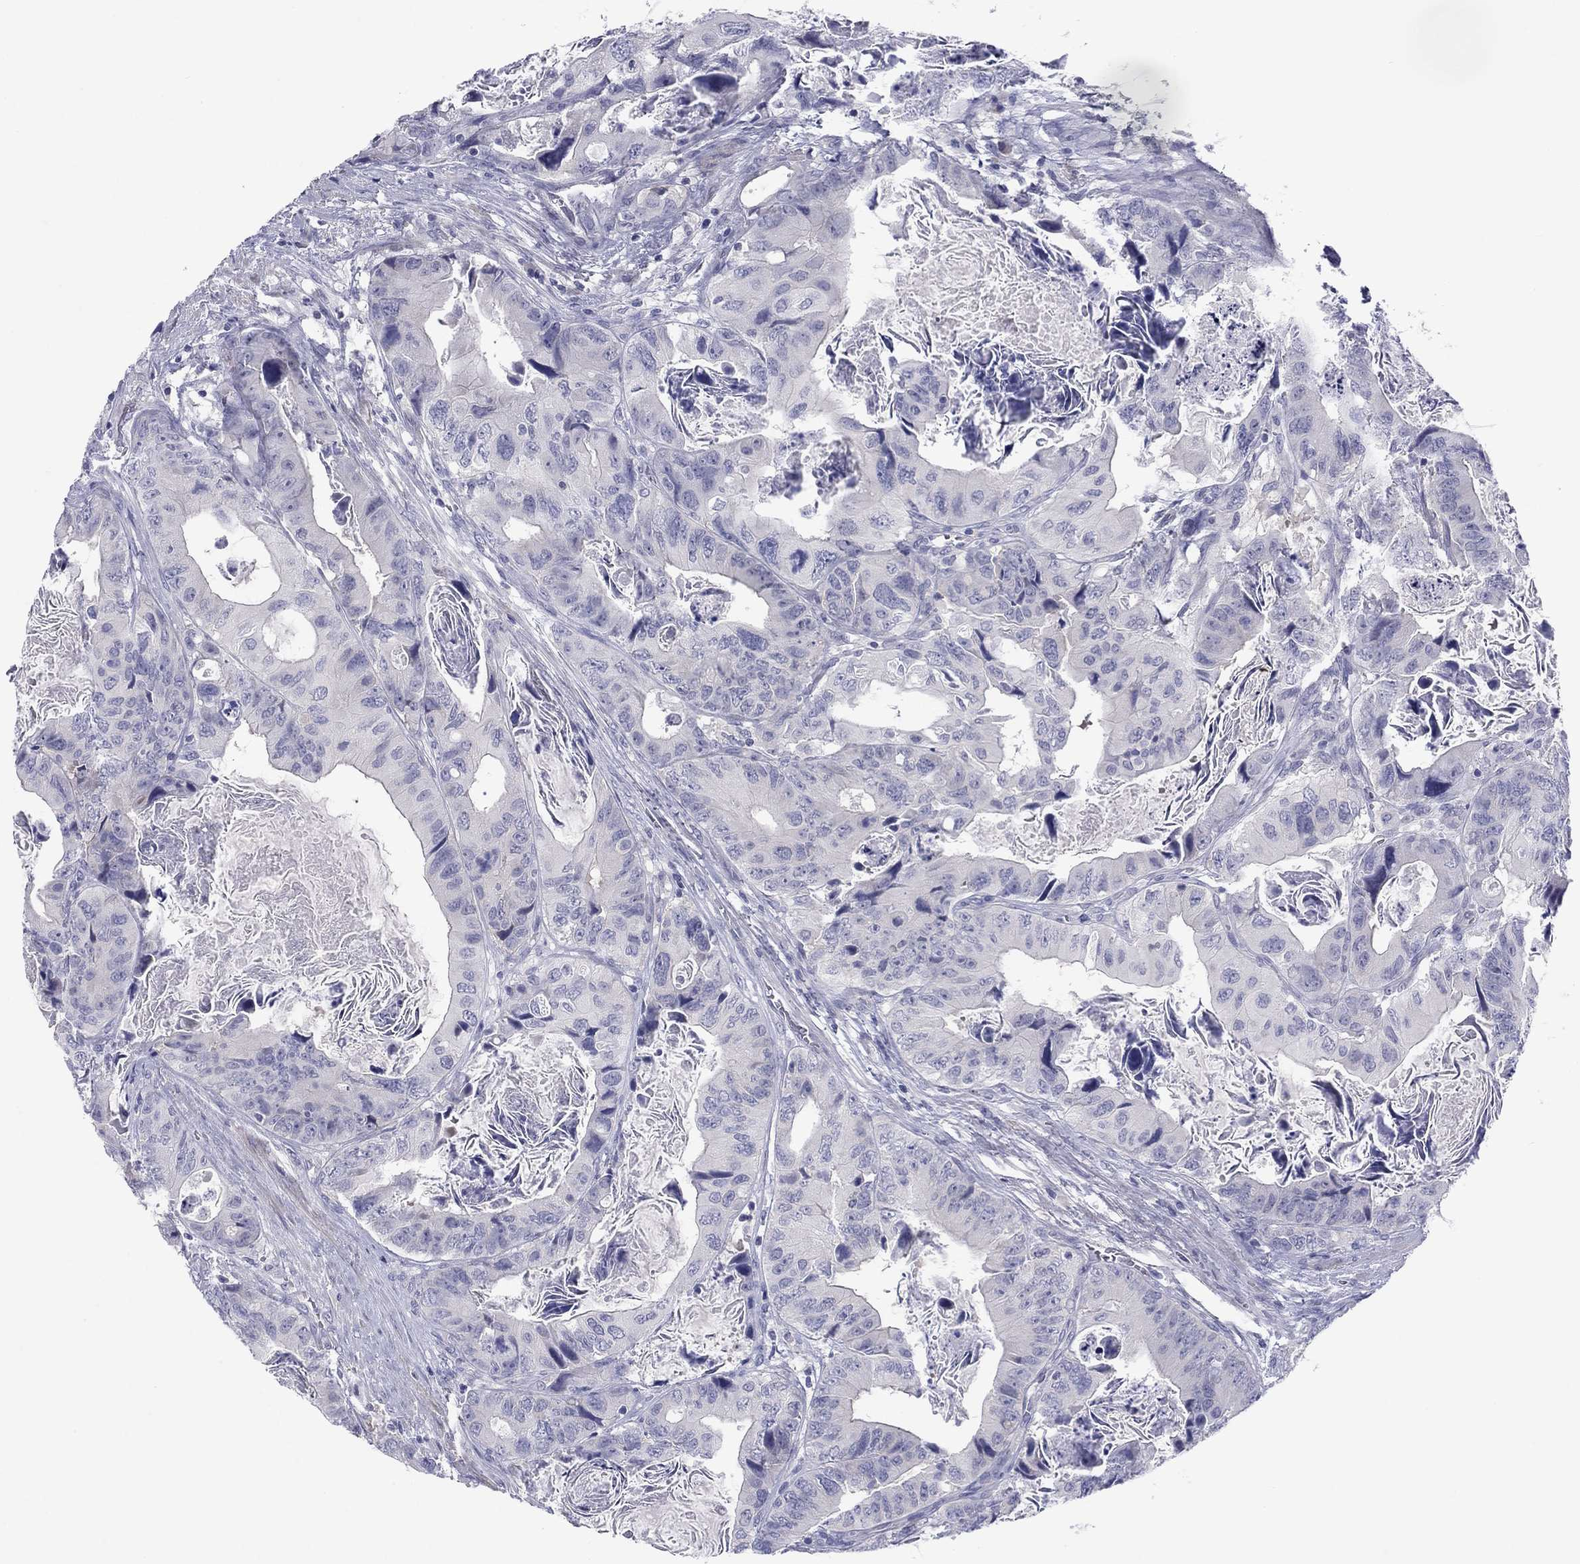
{"staining": {"intensity": "negative", "quantity": "none", "location": "none"}, "tissue": "colorectal cancer", "cell_type": "Tumor cells", "image_type": "cancer", "snomed": [{"axis": "morphology", "description": "Adenocarcinoma, NOS"}, {"axis": "topography", "description": "Rectum"}], "caption": "High magnification brightfield microscopy of adenocarcinoma (colorectal) stained with DAB (3,3'-diaminobenzidine) (brown) and counterstained with hematoxylin (blue): tumor cells show no significant positivity. The staining was performed using DAB to visualize the protein expression in brown, while the nuclei were stained in blue with hematoxylin (Magnification: 20x).", "gene": "CACNA1A", "patient": {"sex": "male", "age": 64}}